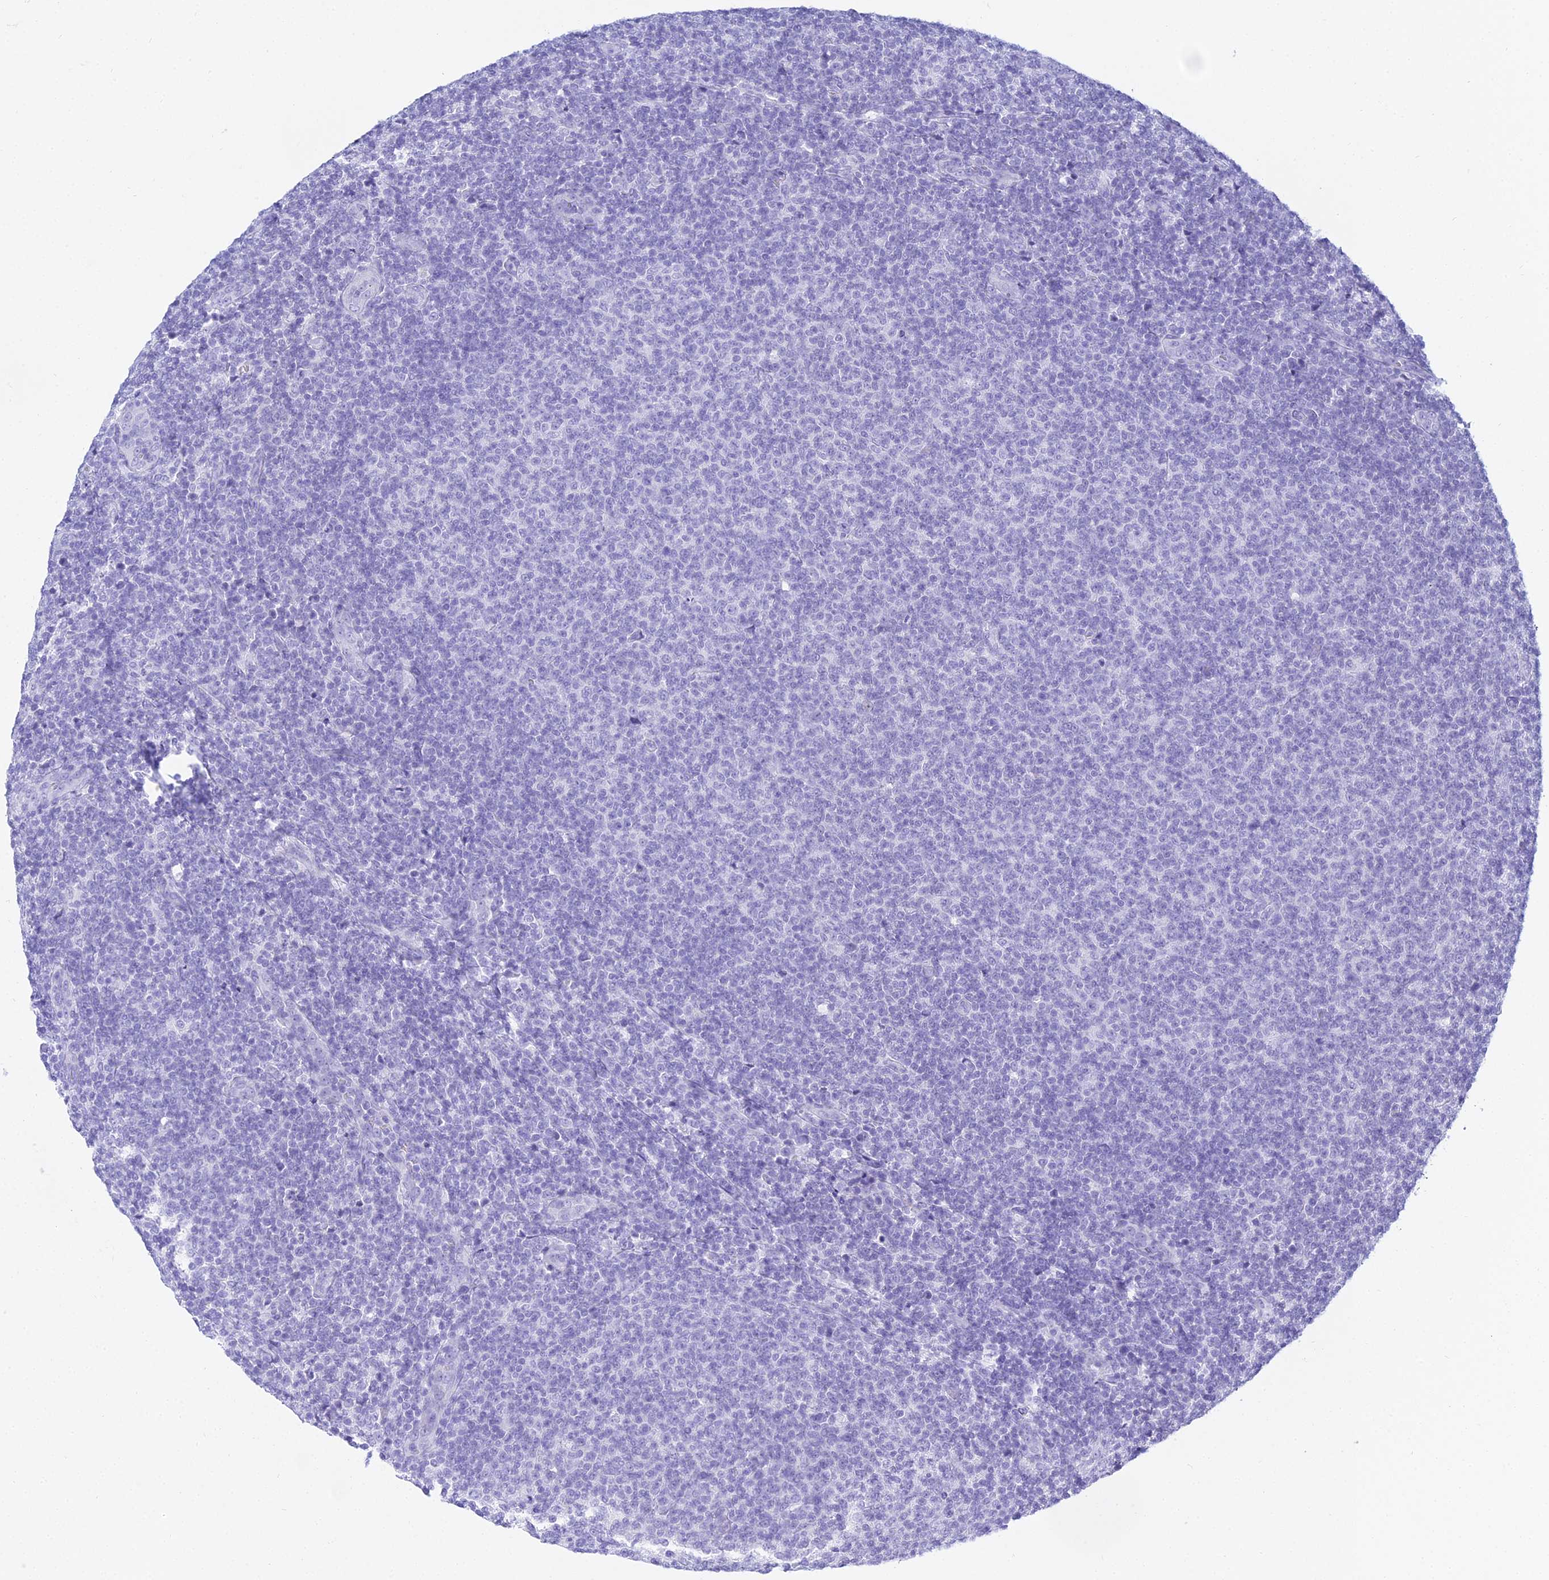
{"staining": {"intensity": "negative", "quantity": "none", "location": "none"}, "tissue": "lymphoma", "cell_type": "Tumor cells", "image_type": "cancer", "snomed": [{"axis": "morphology", "description": "Malignant lymphoma, non-Hodgkin's type, Low grade"}, {"axis": "topography", "description": "Lymph node"}], "caption": "Immunohistochemistry (IHC) micrograph of lymphoma stained for a protein (brown), which reveals no expression in tumor cells. The staining was performed using DAB to visualize the protein expression in brown, while the nuclei were stained in blue with hematoxylin (Magnification: 20x).", "gene": "PATE4", "patient": {"sex": "male", "age": 66}}